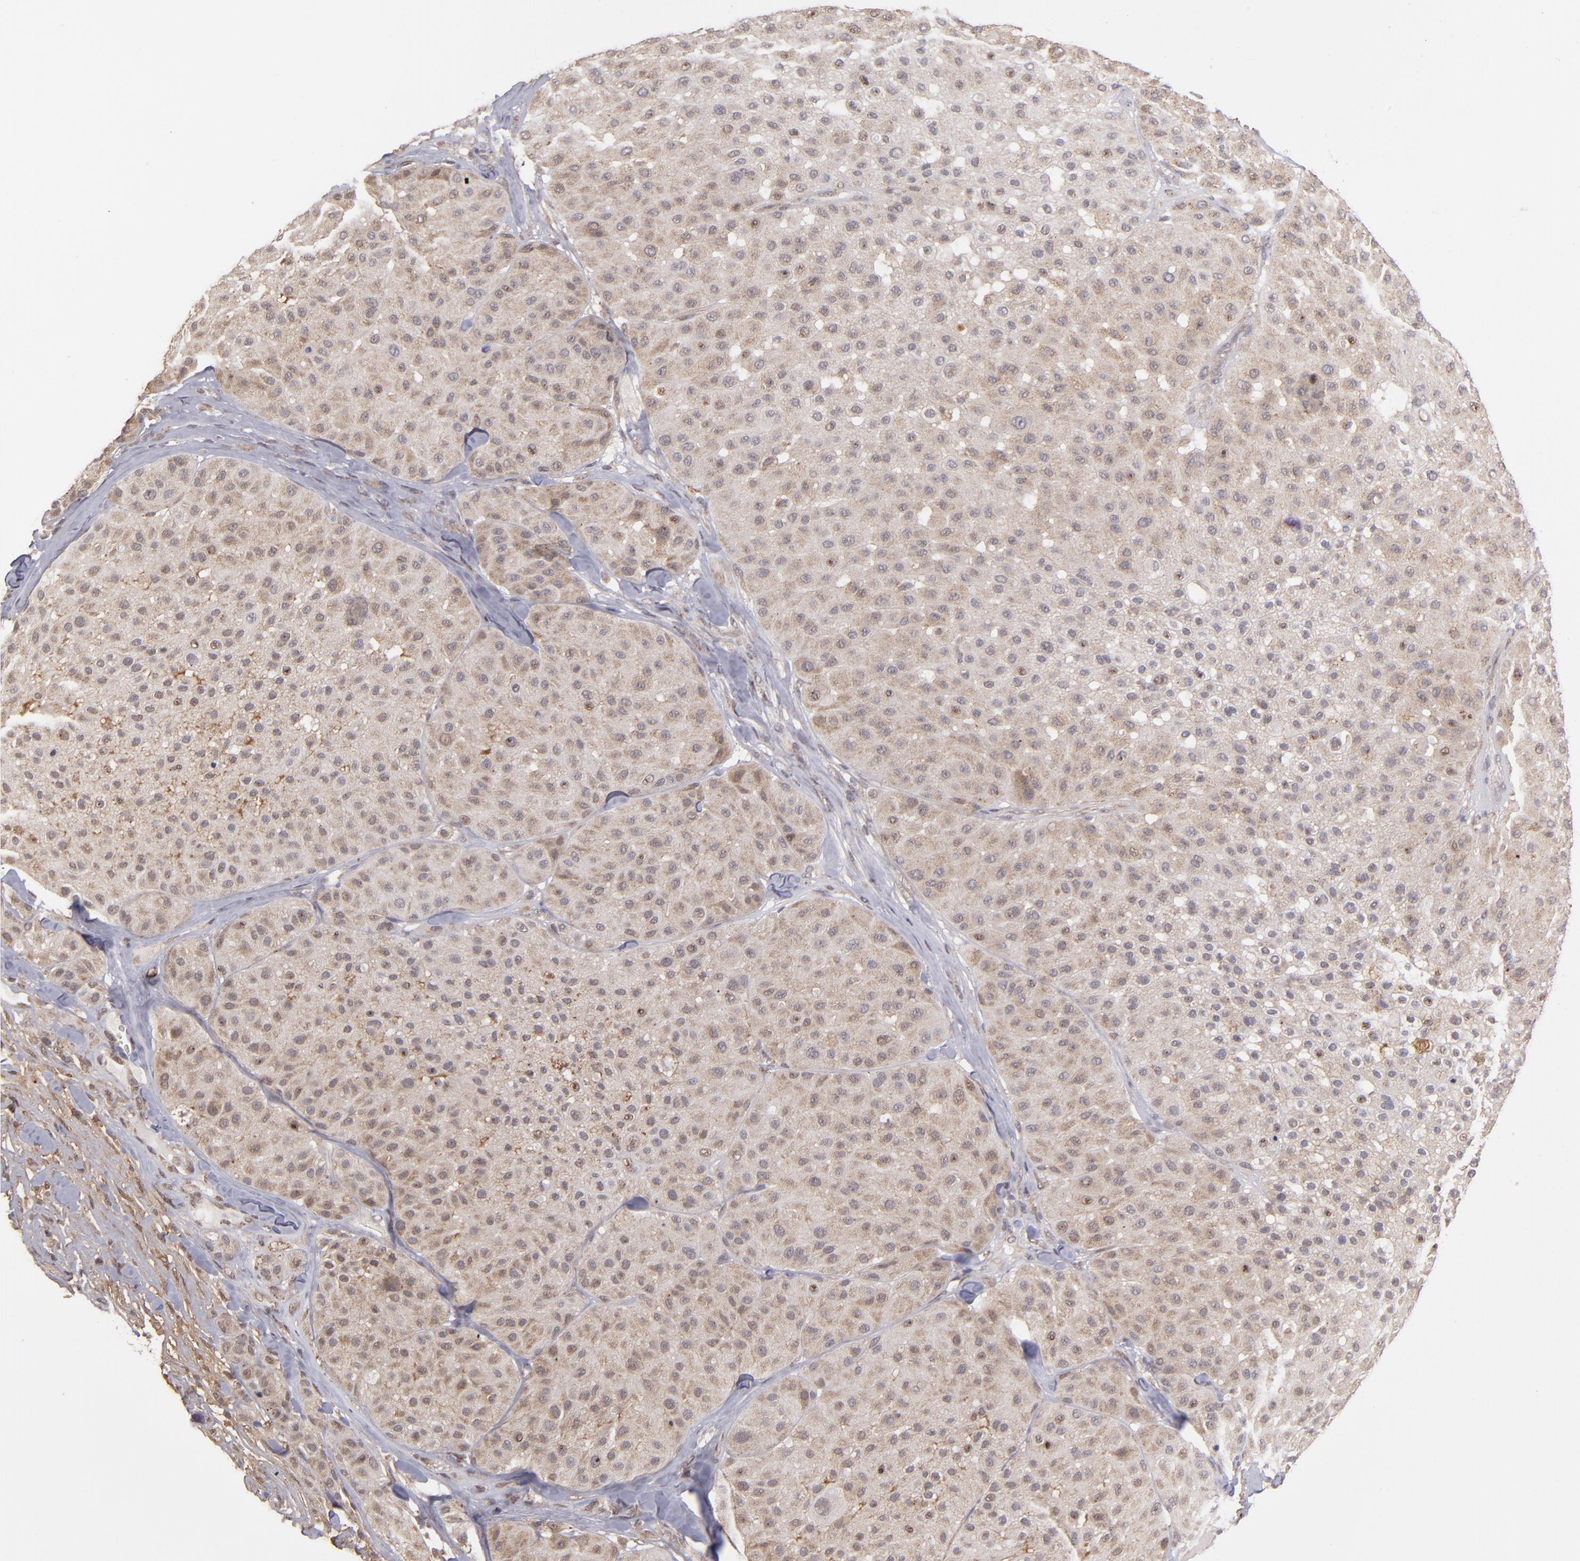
{"staining": {"intensity": "weak", "quantity": ">75%", "location": "cytoplasmic/membranous"}, "tissue": "melanoma", "cell_type": "Tumor cells", "image_type": "cancer", "snomed": [{"axis": "morphology", "description": "Normal tissue, NOS"}, {"axis": "morphology", "description": "Malignant melanoma, Metastatic site"}, {"axis": "topography", "description": "Skin"}], "caption": "Melanoma stained with a brown dye shows weak cytoplasmic/membranous positive expression in about >75% of tumor cells.", "gene": "ZFYVE1", "patient": {"sex": "male", "age": 41}}